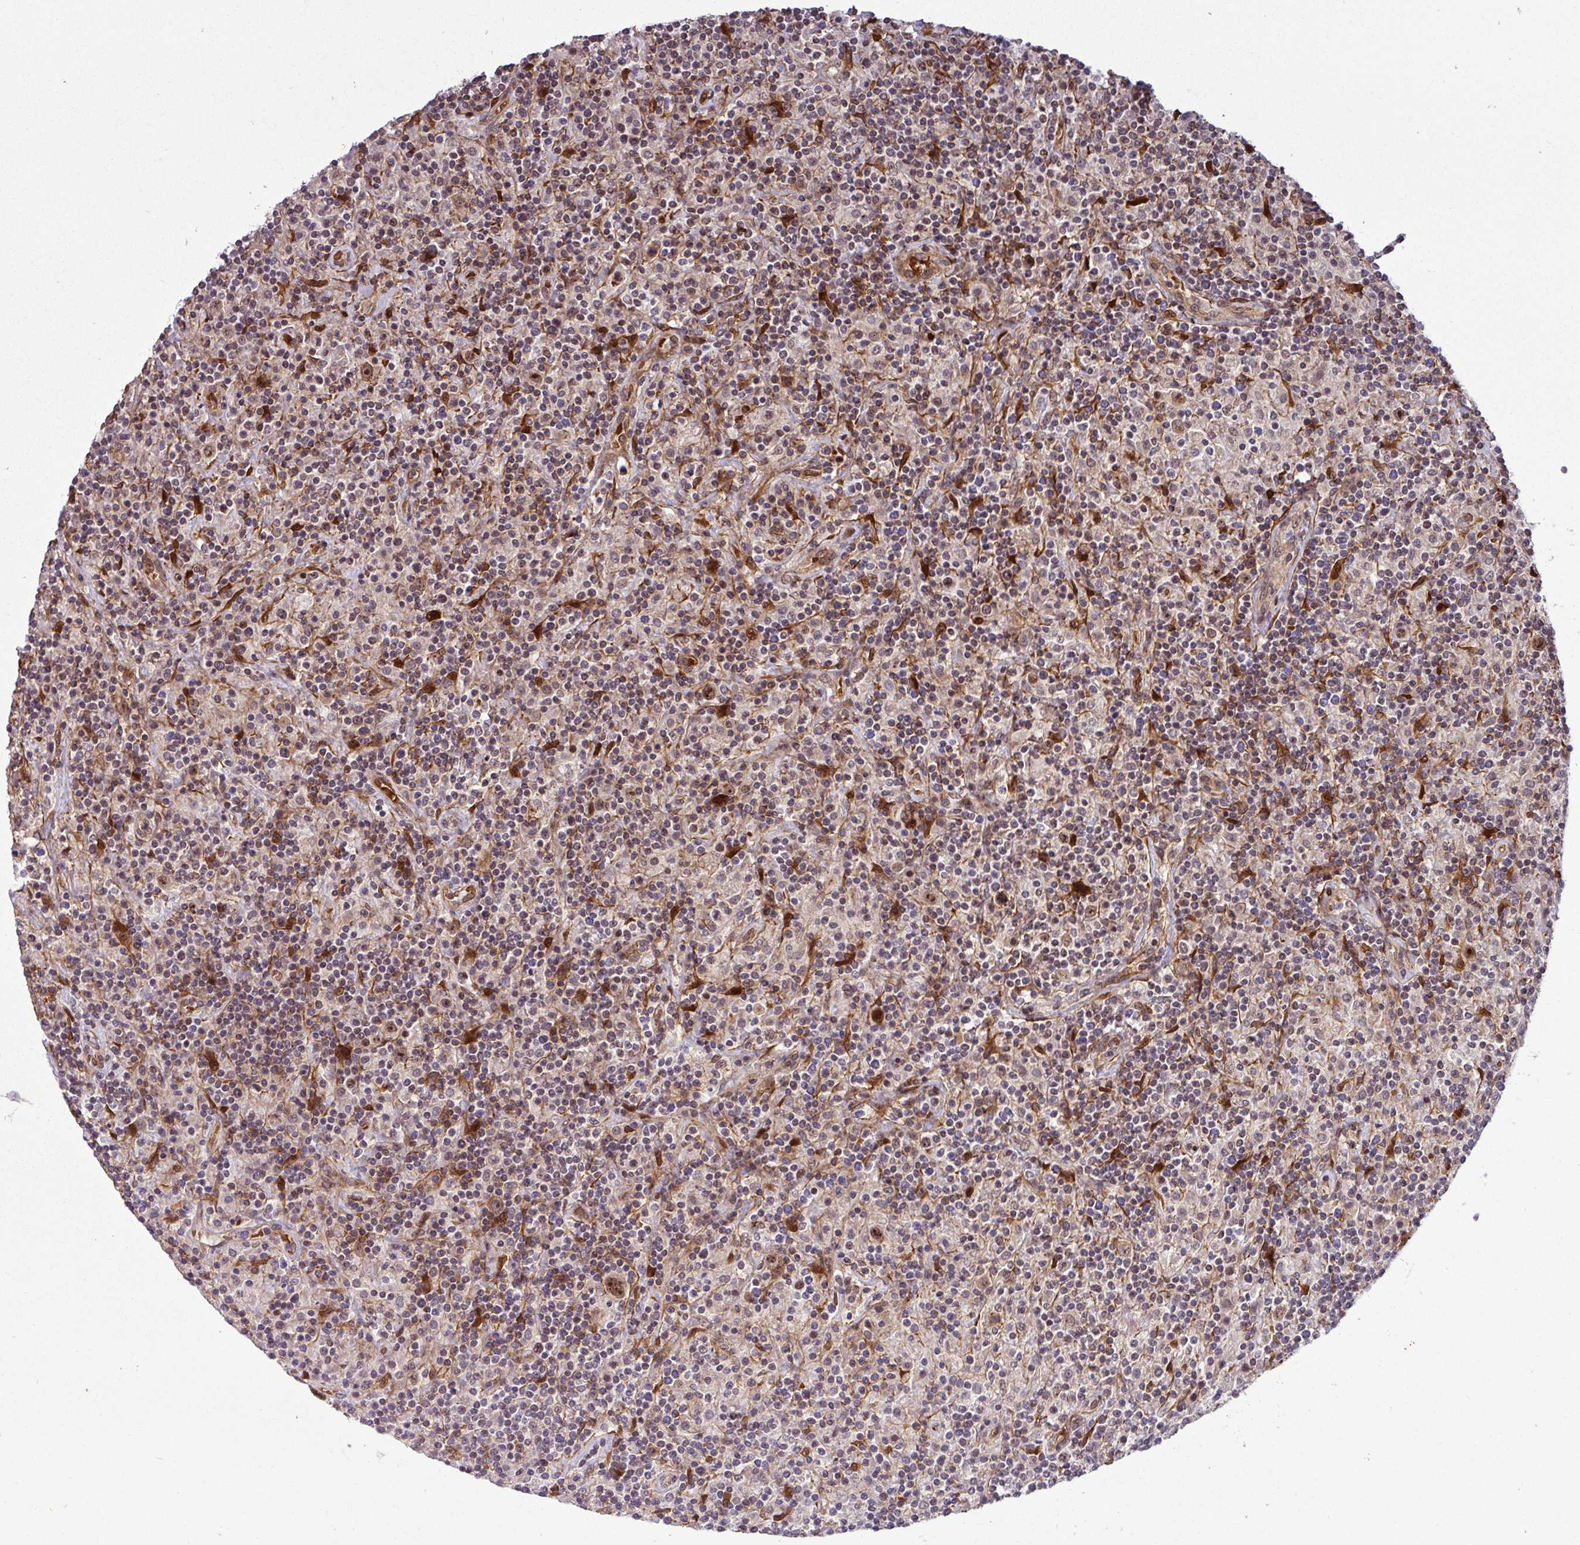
{"staining": {"intensity": "moderate", "quantity": ">75%", "location": "cytoplasmic/membranous,nuclear"}, "tissue": "lymphoma", "cell_type": "Tumor cells", "image_type": "cancer", "snomed": [{"axis": "morphology", "description": "Hodgkin's disease, NOS"}, {"axis": "topography", "description": "Lymph node"}], "caption": "About >75% of tumor cells in human Hodgkin's disease demonstrate moderate cytoplasmic/membranous and nuclear protein positivity as visualized by brown immunohistochemical staining.", "gene": "C7orf50", "patient": {"sex": "male", "age": 70}}